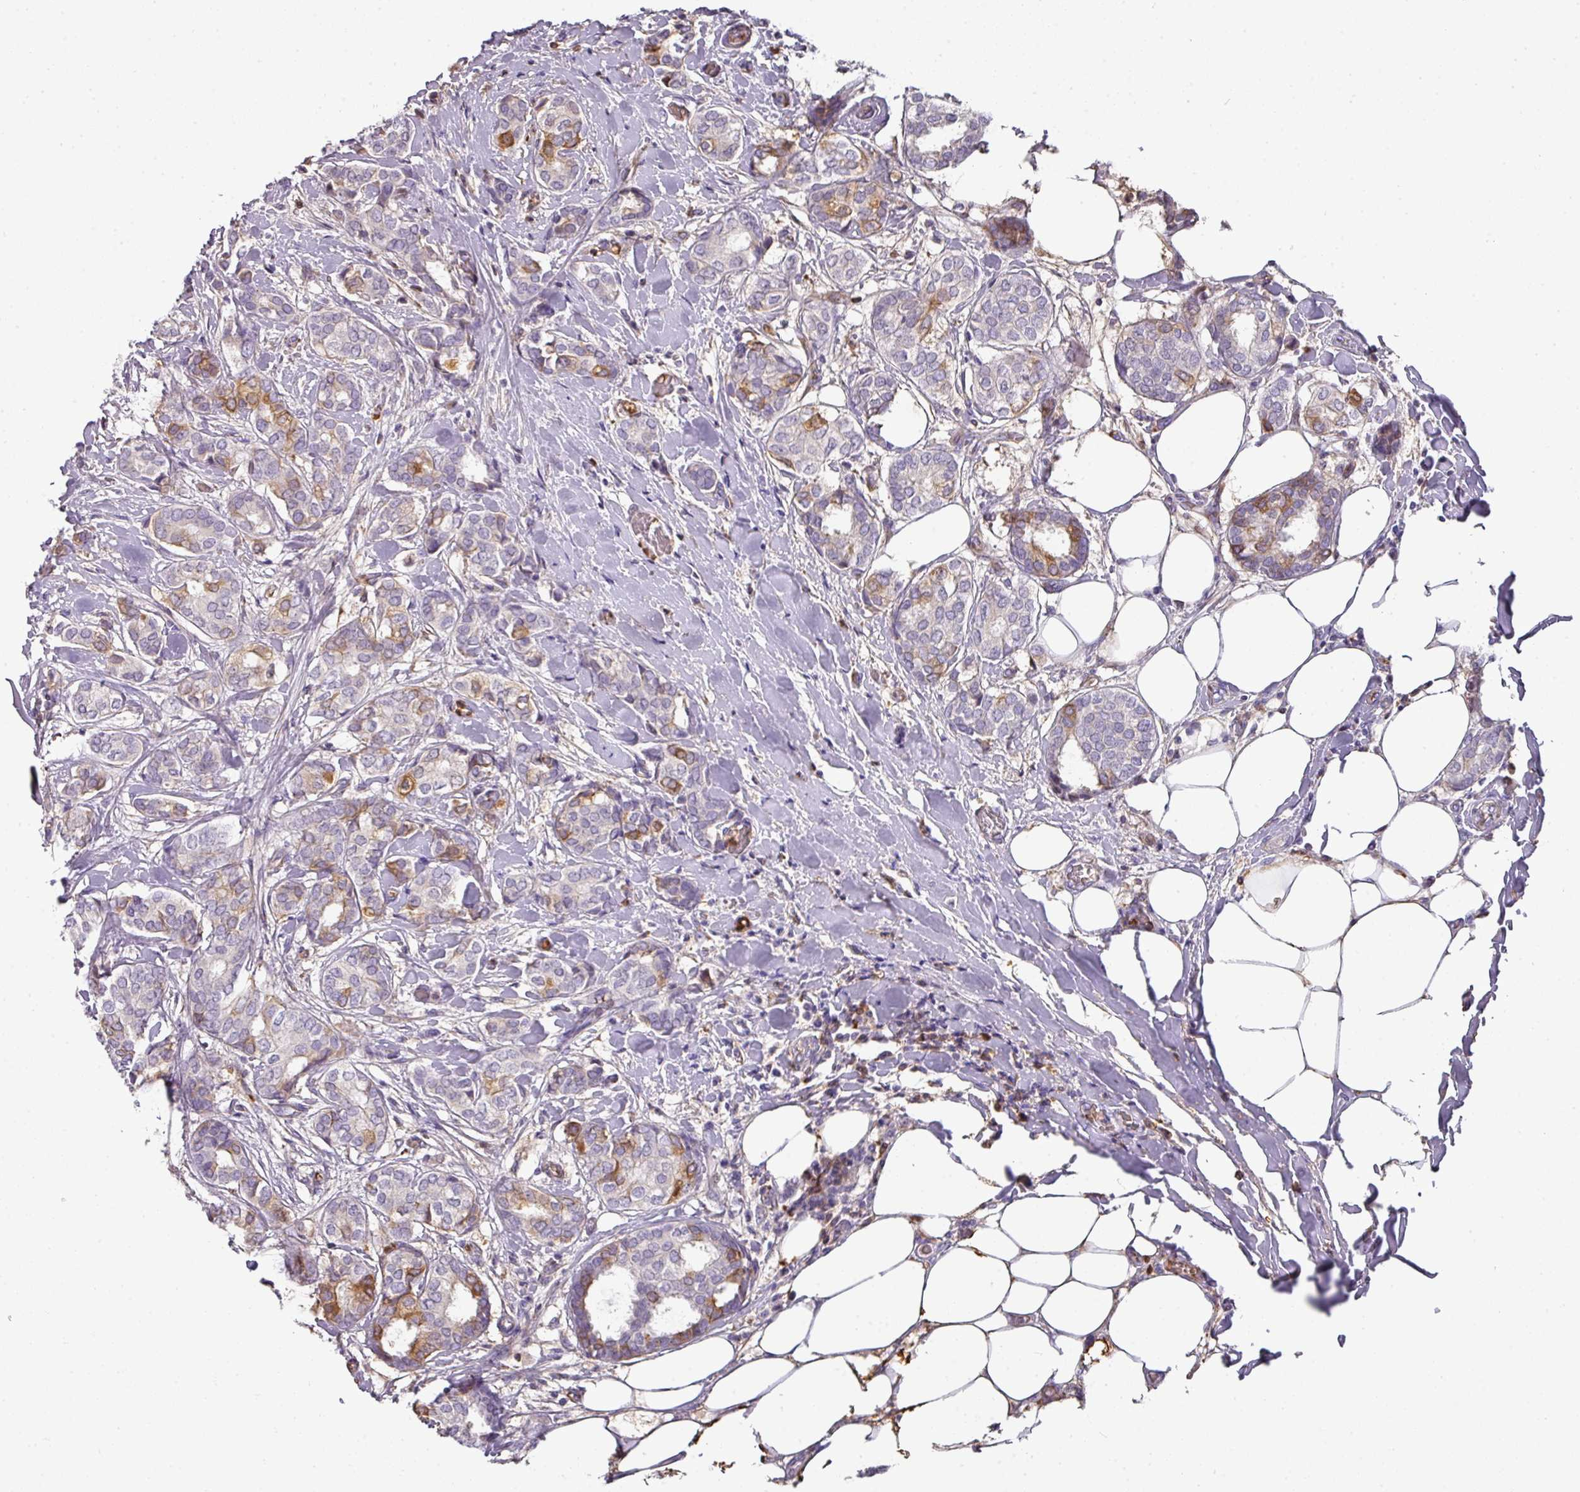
{"staining": {"intensity": "moderate", "quantity": "<25%", "location": "cytoplasmic/membranous"}, "tissue": "breast cancer", "cell_type": "Tumor cells", "image_type": "cancer", "snomed": [{"axis": "morphology", "description": "Duct carcinoma"}, {"axis": "topography", "description": "Breast"}], "caption": "The histopathology image demonstrates immunohistochemical staining of breast cancer (infiltrating ductal carcinoma). There is moderate cytoplasmic/membranous expression is seen in about <25% of tumor cells. (DAB IHC with brightfield microscopy, high magnification).", "gene": "CCZ1", "patient": {"sex": "female", "age": 73}}